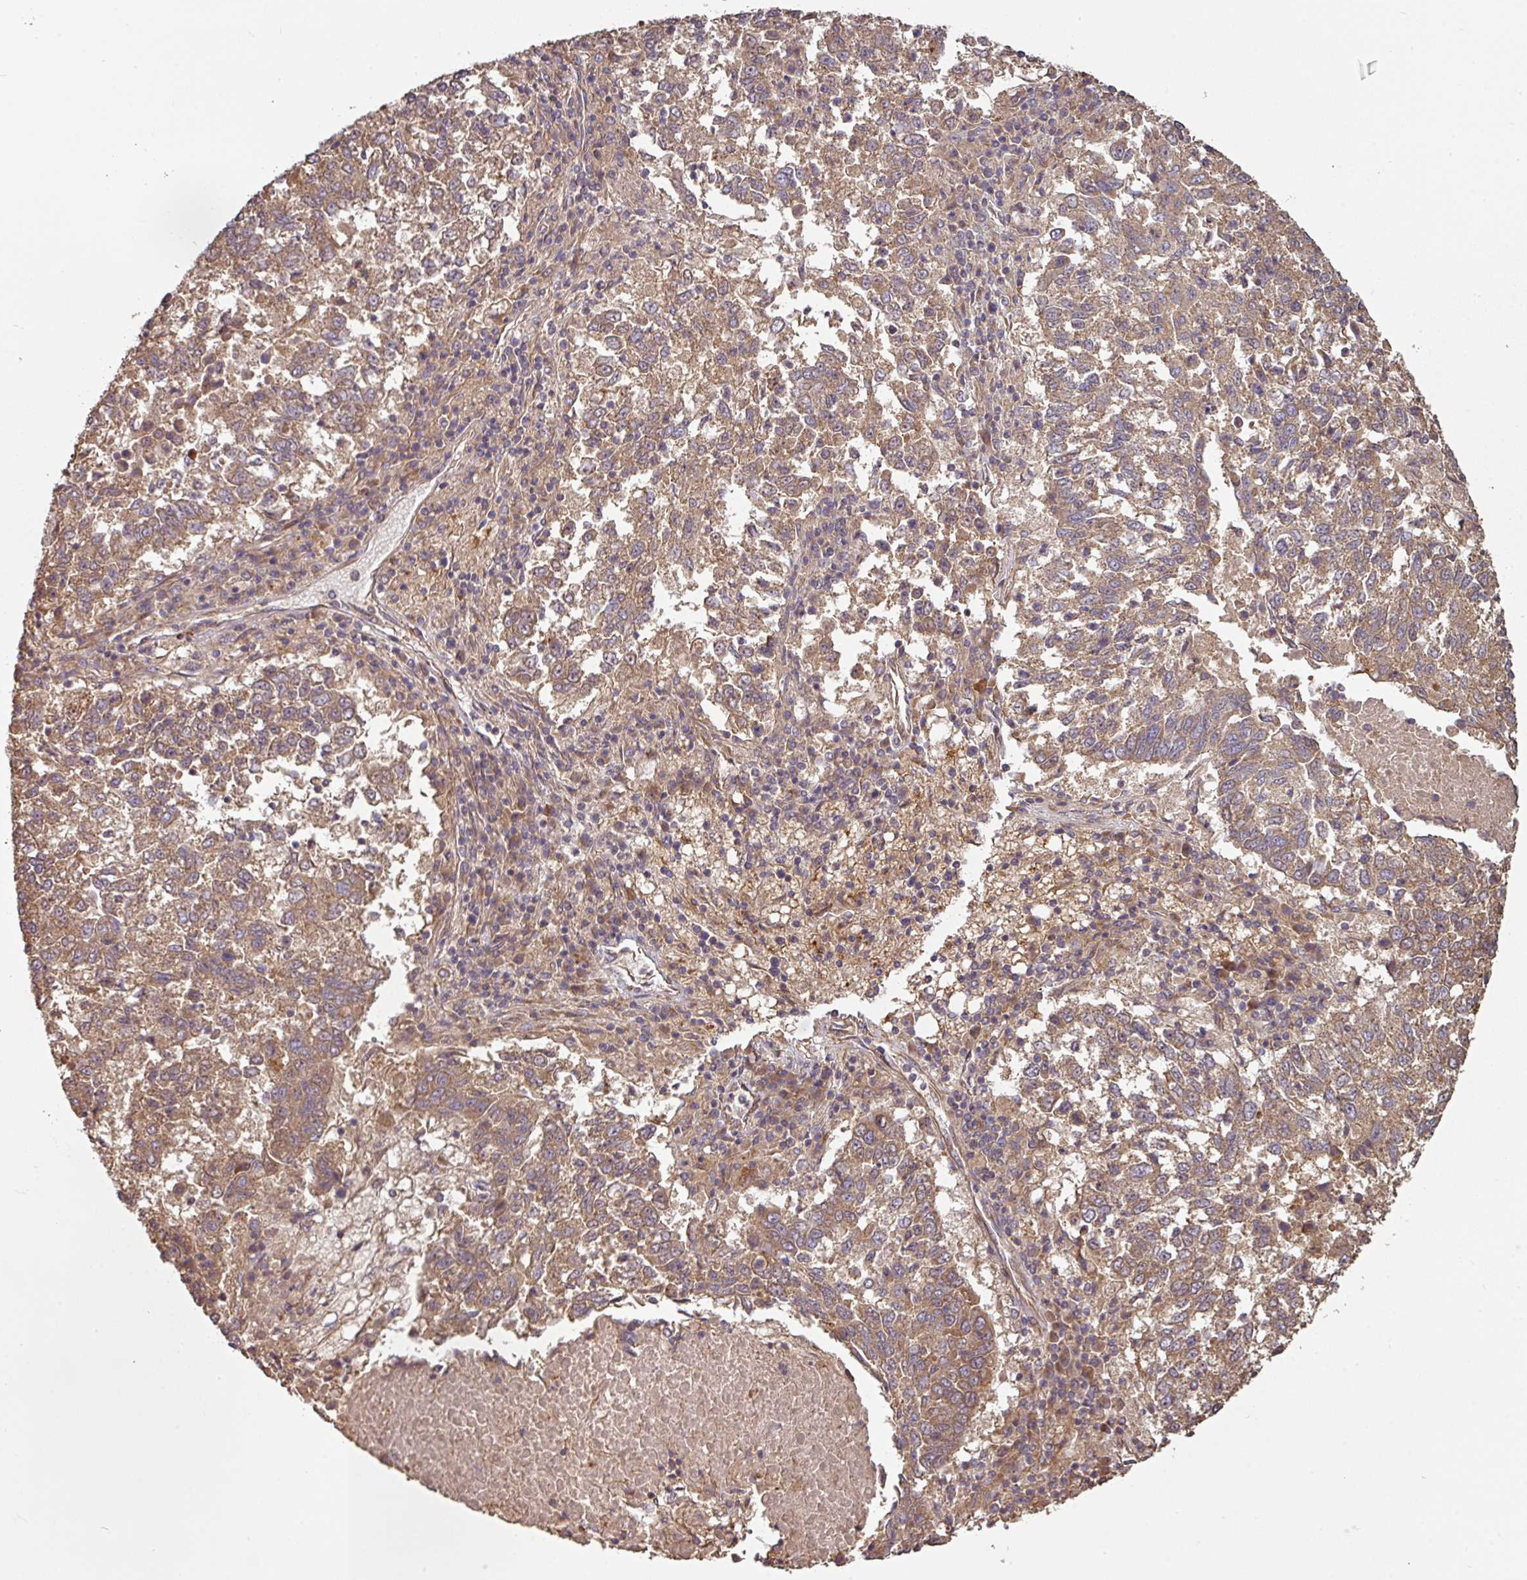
{"staining": {"intensity": "moderate", "quantity": ">75%", "location": "cytoplasmic/membranous"}, "tissue": "lung cancer", "cell_type": "Tumor cells", "image_type": "cancer", "snomed": [{"axis": "morphology", "description": "Squamous cell carcinoma, NOS"}, {"axis": "topography", "description": "Lung"}], "caption": "Immunohistochemical staining of human lung cancer (squamous cell carcinoma) displays medium levels of moderate cytoplasmic/membranous expression in approximately >75% of tumor cells.", "gene": "SIK1", "patient": {"sex": "male", "age": 73}}